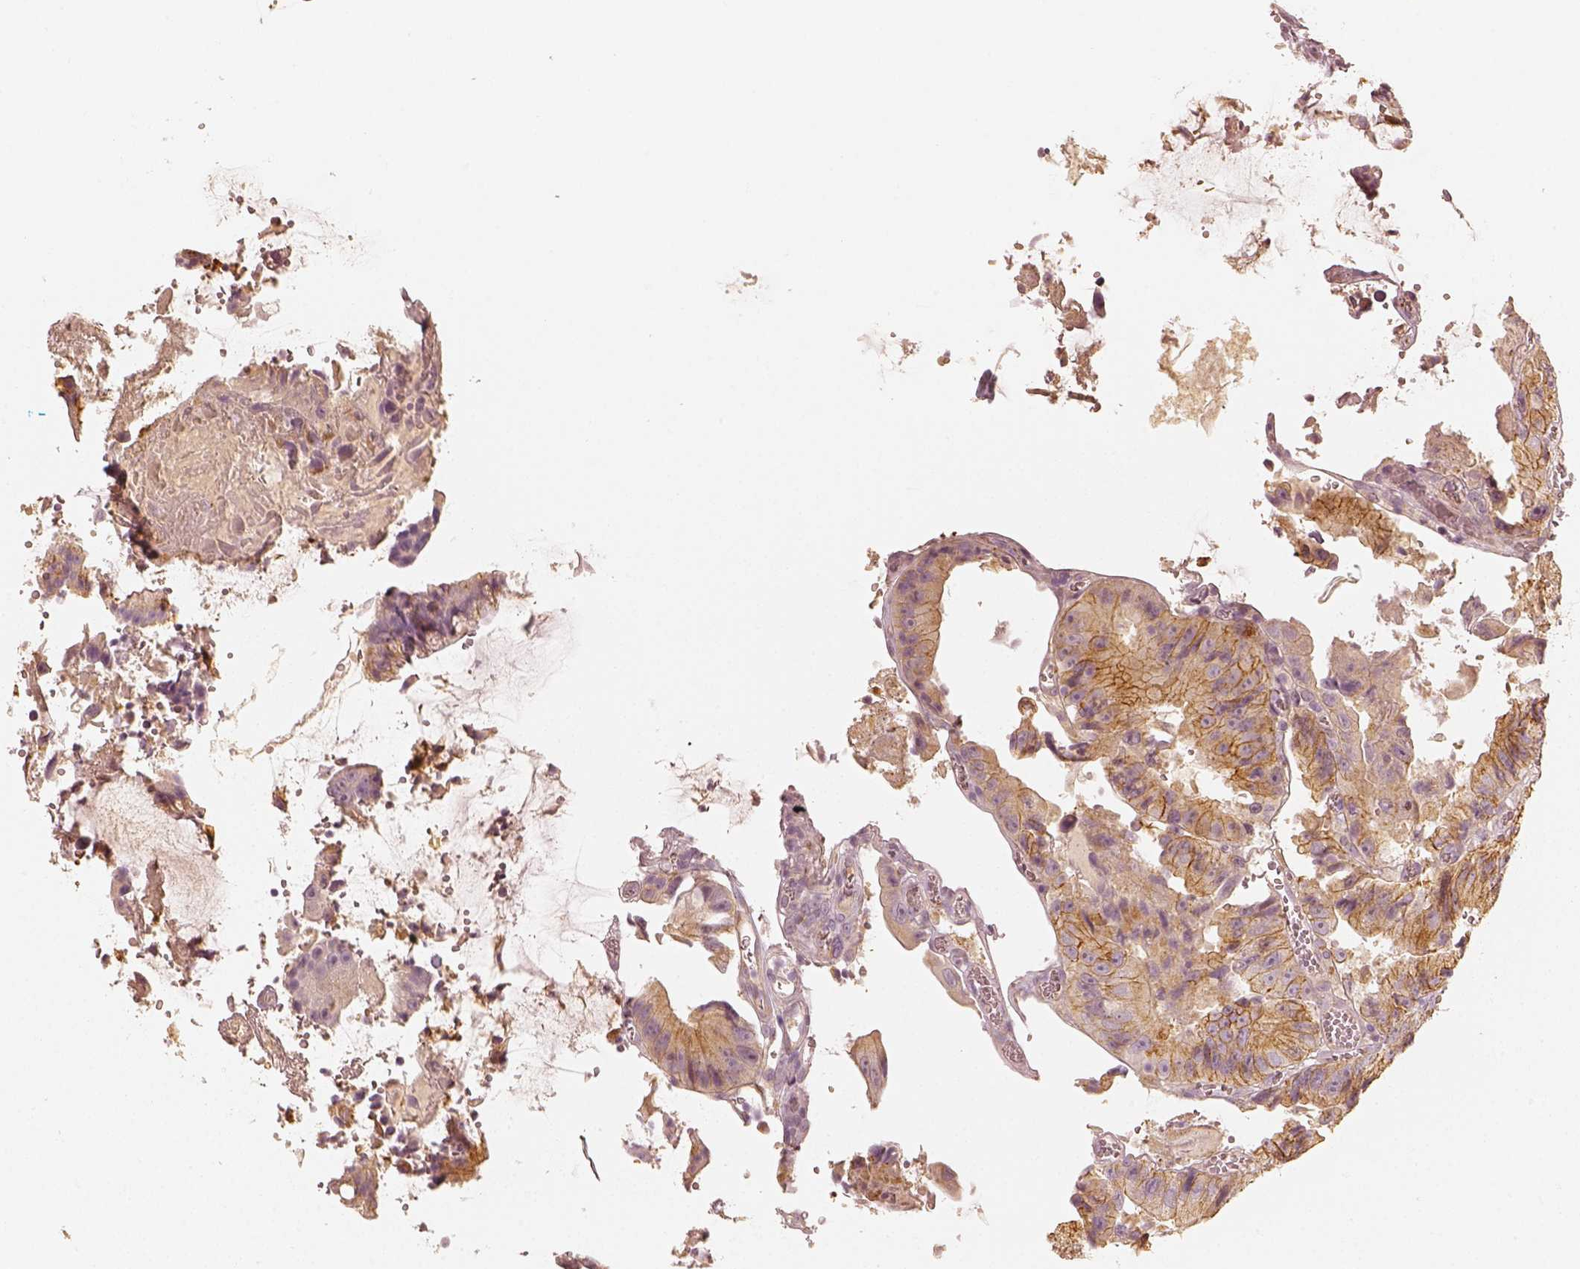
{"staining": {"intensity": "moderate", "quantity": ">75%", "location": "cytoplasmic/membranous"}, "tissue": "colorectal cancer", "cell_type": "Tumor cells", "image_type": "cancer", "snomed": [{"axis": "morphology", "description": "Adenocarcinoma, NOS"}, {"axis": "topography", "description": "Colon"}], "caption": "About >75% of tumor cells in human colorectal cancer (adenocarcinoma) show moderate cytoplasmic/membranous protein expression as visualized by brown immunohistochemical staining.", "gene": "GORASP2", "patient": {"sex": "female", "age": 86}}